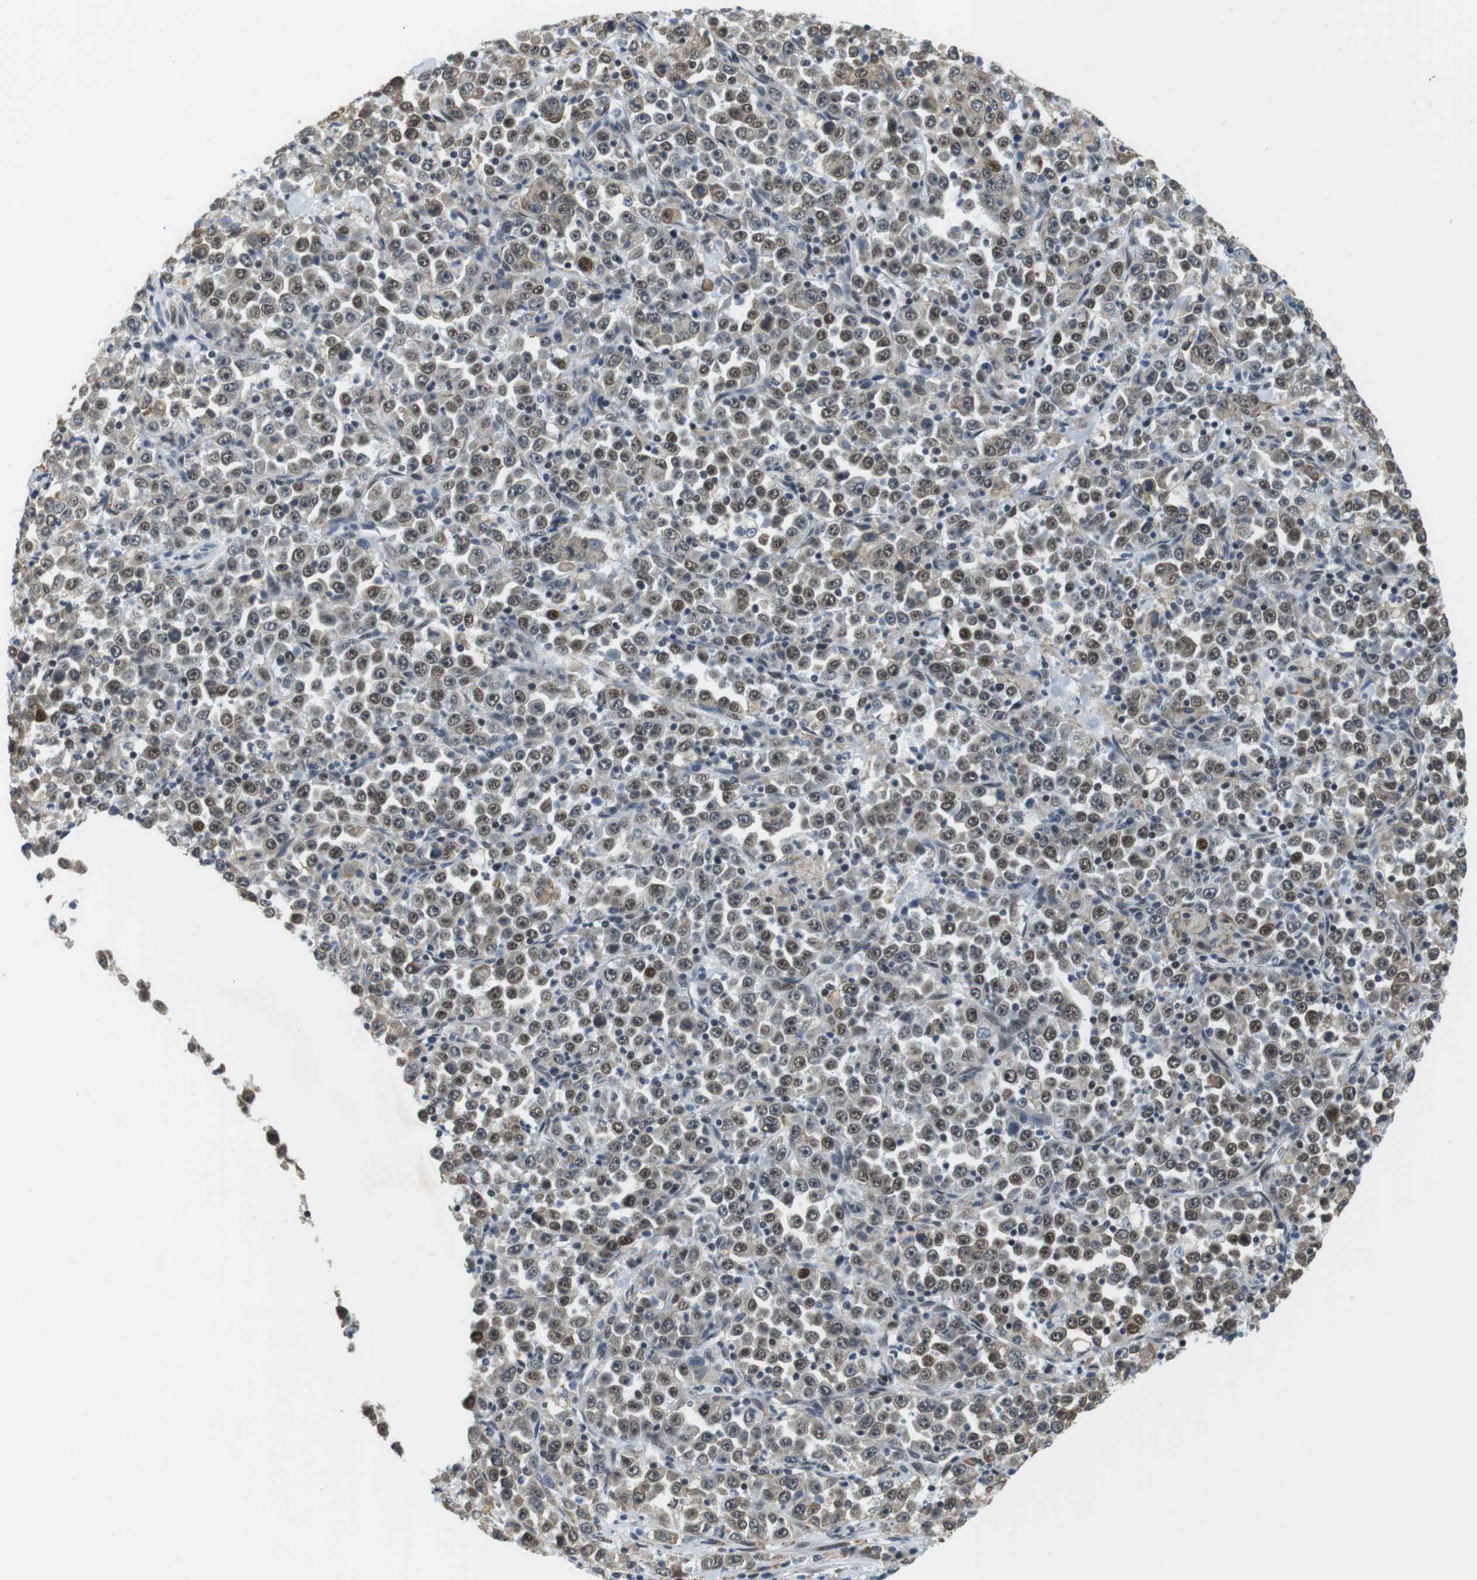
{"staining": {"intensity": "moderate", "quantity": "25%-75%", "location": "nuclear"}, "tissue": "stomach cancer", "cell_type": "Tumor cells", "image_type": "cancer", "snomed": [{"axis": "morphology", "description": "Normal tissue, NOS"}, {"axis": "morphology", "description": "Adenocarcinoma, NOS"}, {"axis": "topography", "description": "Stomach, upper"}, {"axis": "topography", "description": "Stomach"}], "caption": "Brown immunohistochemical staining in adenocarcinoma (stomach) displays moderate nuclear expression in approximately 25%-75% of tumor cells.", "gene": "RNF38", "patient": {"sex": "male", "age": 59}}